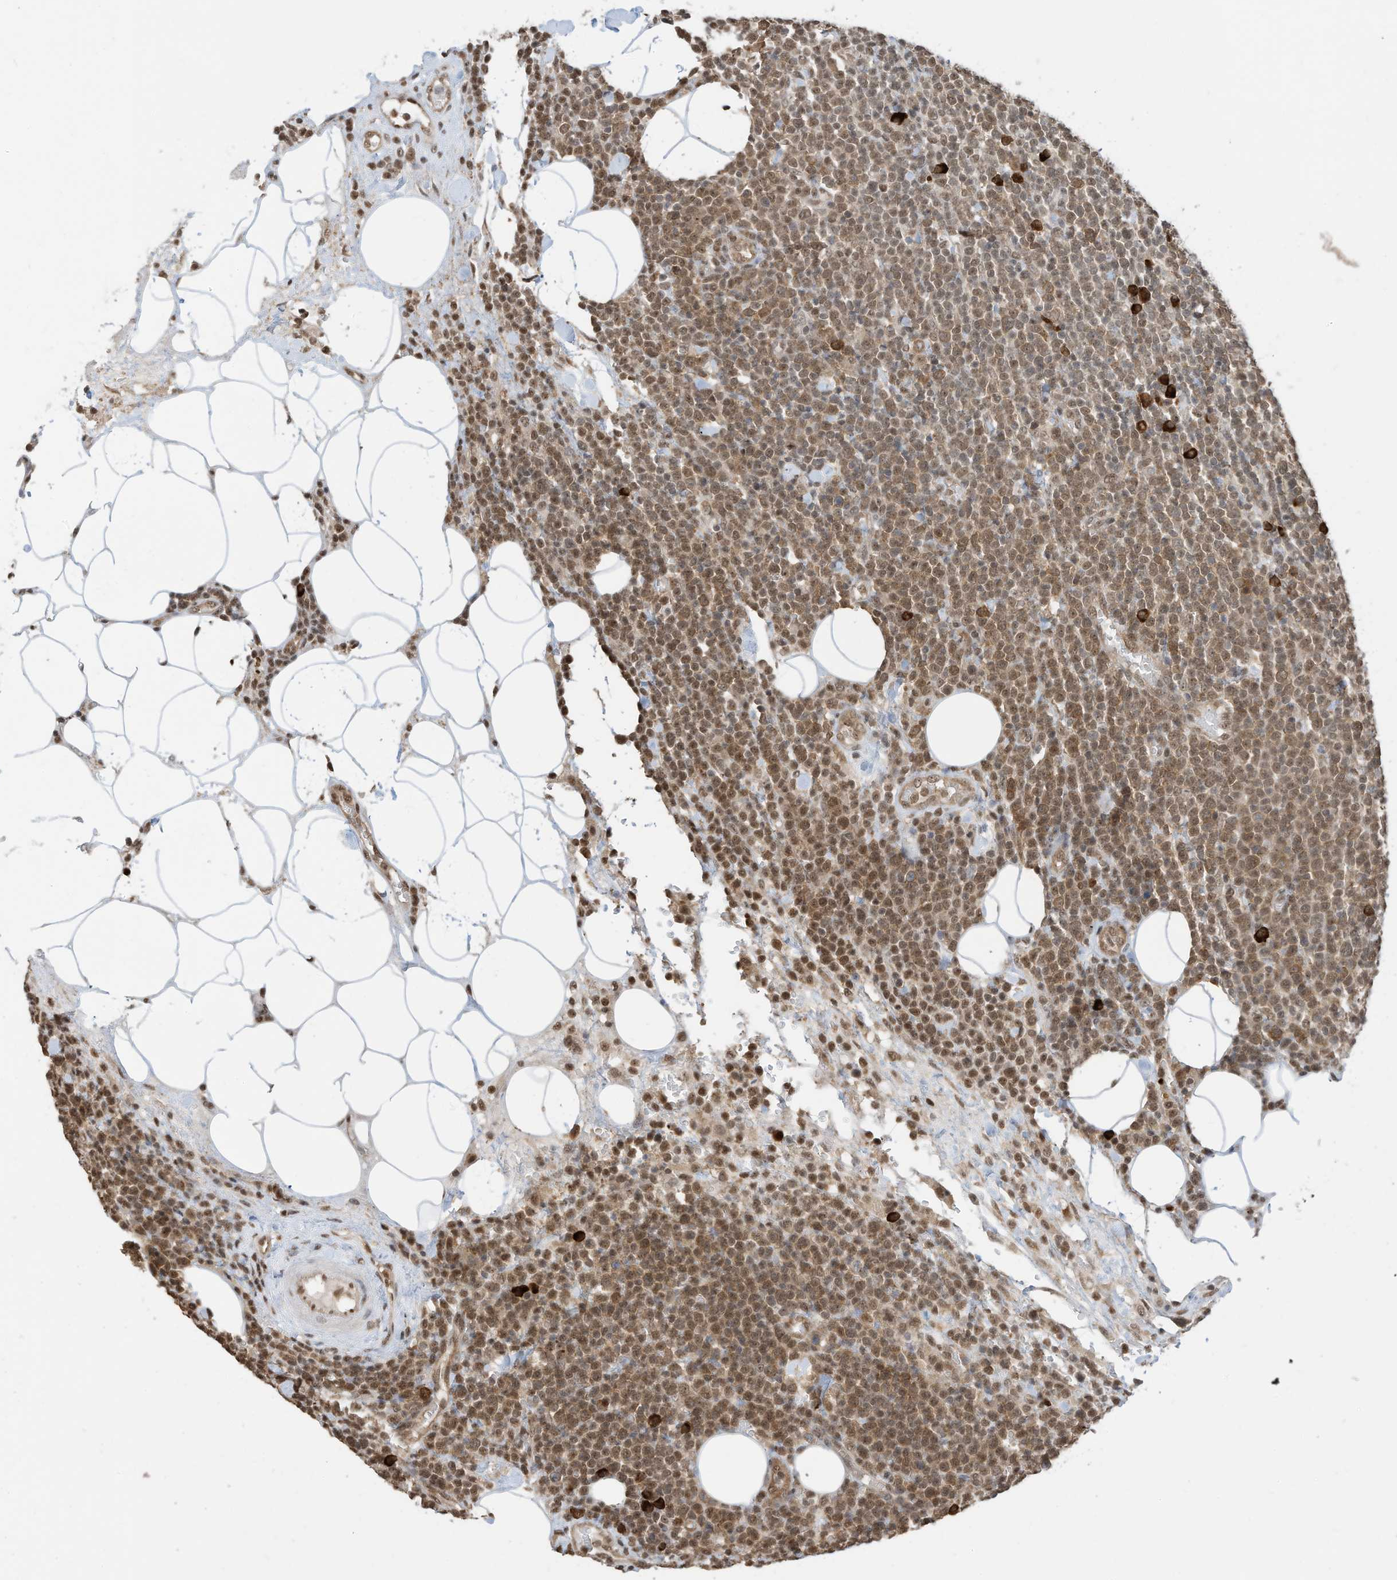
{"staining": {"intensity": "moderate", "quantity": ">75%", "location": "cytoplasmic/membranous,nuclear"}, "tissue": "lymphoma", "cell_type": "Tumor cells", "image_type": "cancer", "snomed": [{"axis": "morphology", "description": "Malignant lymphoma, non-Hodgkin's type, High grade"}, {"axis": "topography", "description": "Lymph node"}], "caption": "The immunohistochemical stain labels moderate cytoplasmic/membranous and nuclear expression in tumor cells of malignant lymphoma, non-Hodgkin's type (high-grade) tissue.", "gene": "ZNF195", "patient": {"sex": "male", "age": 61}}